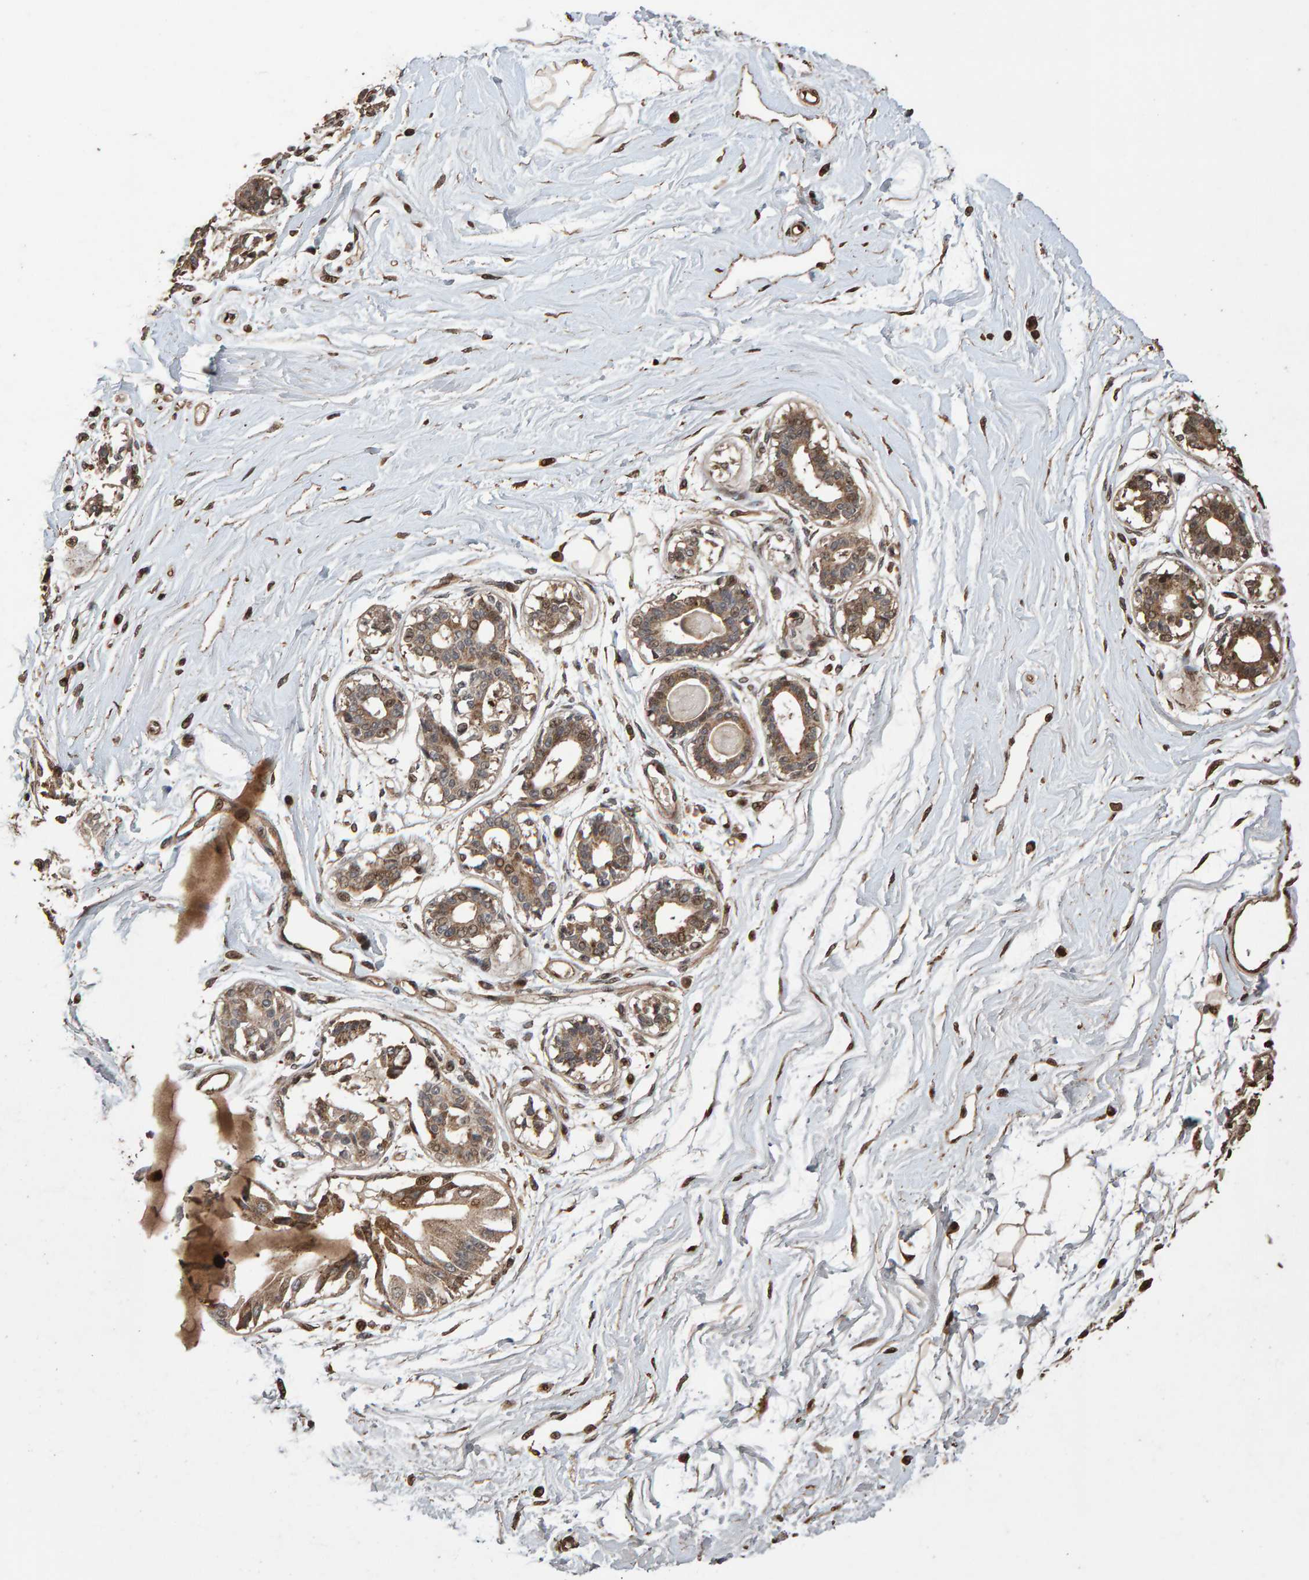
{"staining": {"intensity": "moderate", "quantity": ">75%", "location": "cytoplasmic/membranous"}, "tissue": "breast", "cell_type": "Adipocytes", "image_type": "normal", "snomed": [{"axis": "morphology", "description": "Normal tissue, NOS"}, {"axis": "topography", "description": "Breast"}], "caption": "IHC micrograph of benign human breast stained for a protein (brown), which displays medium levels of moderate cytoplasmic/membranous expression in about >75% of adipocytes.", "gene": "OSBP2", "patient": {"sex": "female", "age": 45}}